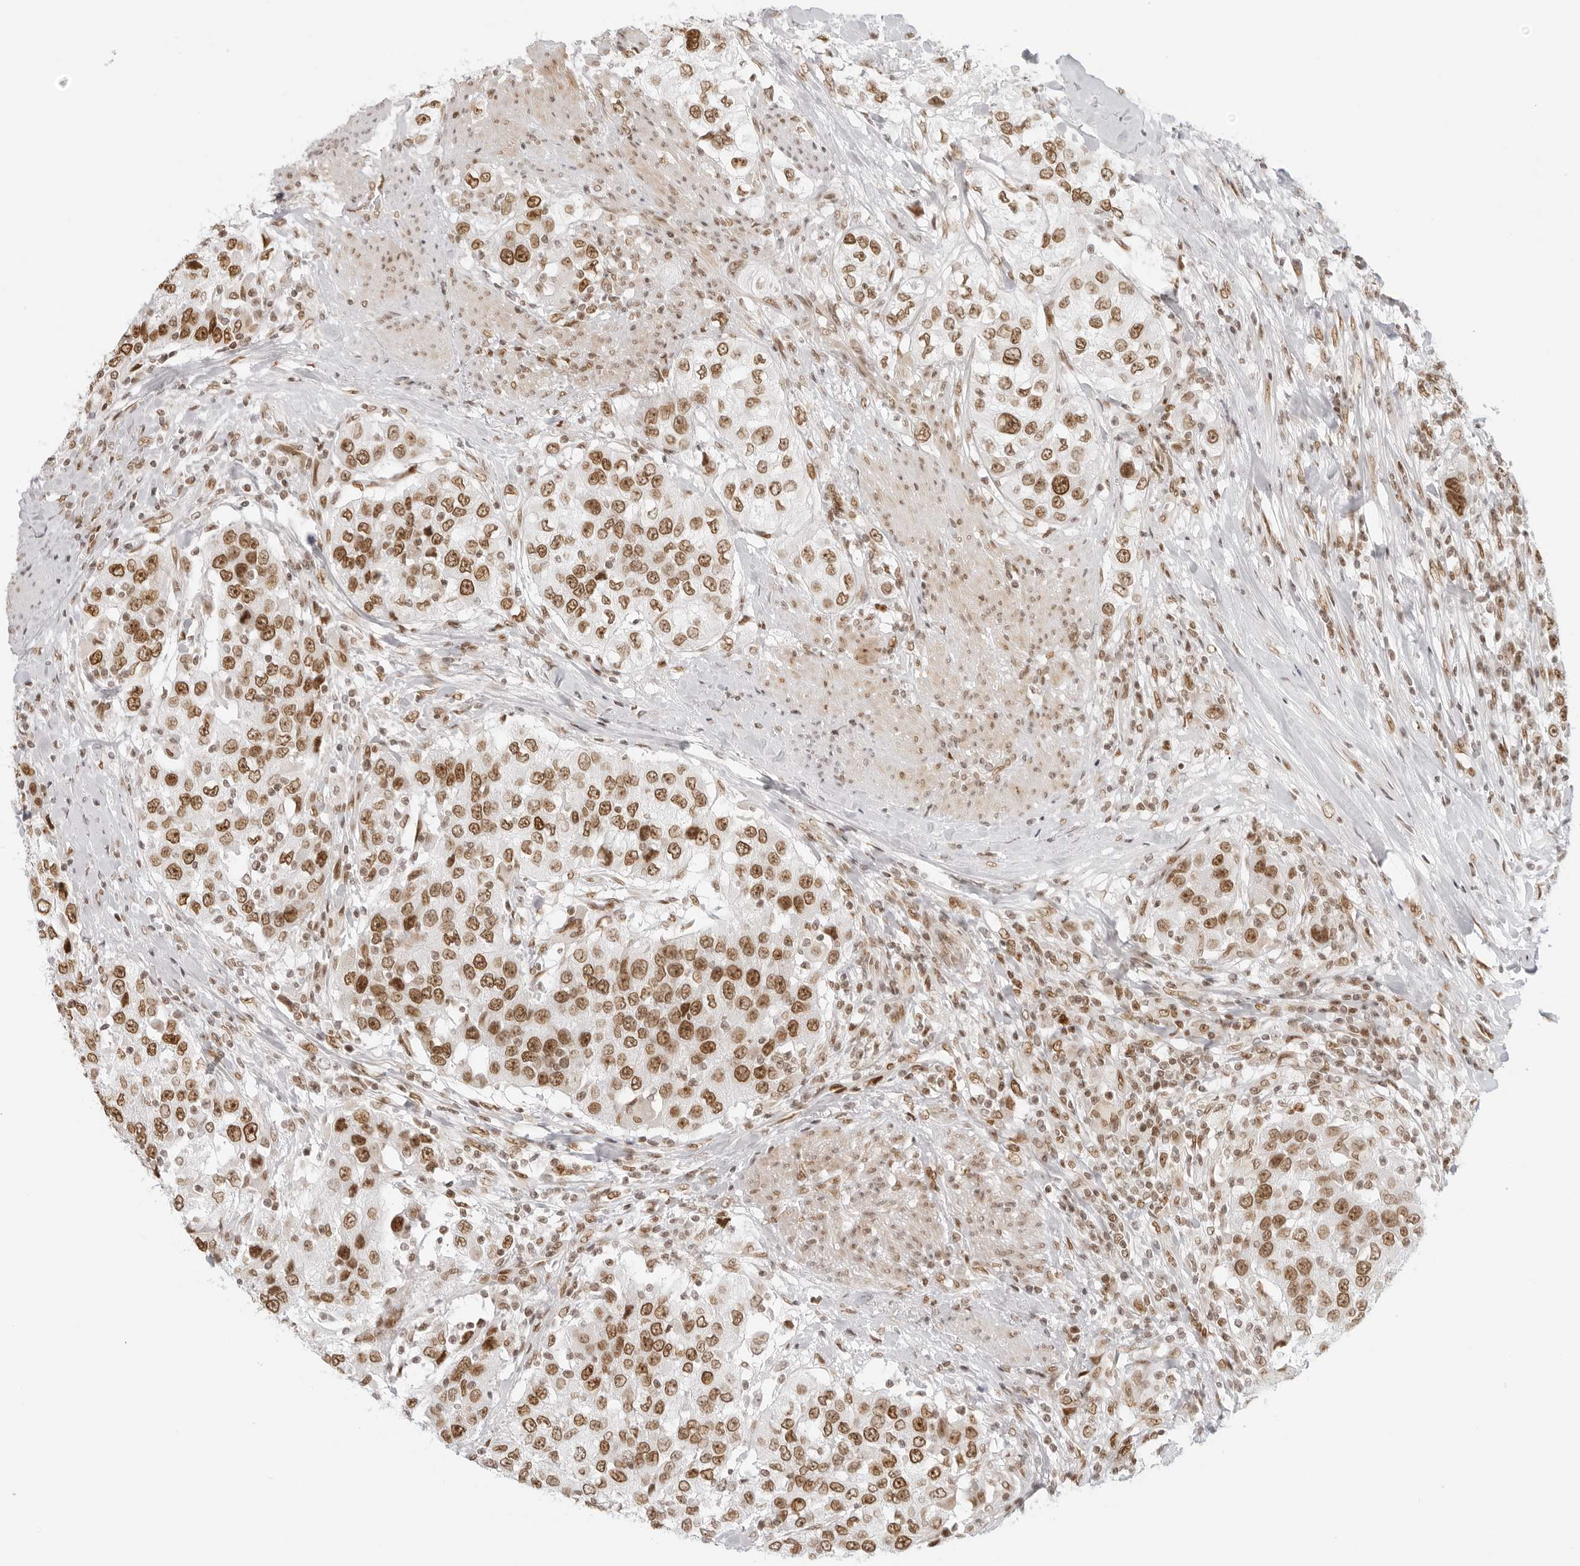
{"staining": {"intensity": "moderate", "quantity": ">75%", "location": "nuclear"}, "tissue": "urothelial cancer", "cell_type": "Tumor cells", "image_type": "cancer", "snomed": [{"axis": "morphology", "description": "Urothelial carcinoma, High grade"}, {"axis": "topography", "description": "Urinary bladder"}], "caption": "This photomicrograph displays immunohistochemistry (IHC) staining of human urothelial cancer, with medium moderate nuclear expression in about >75% of tumor cells.", "gene": "RCC1", "patient": {"sex": "female", "age": 80}}